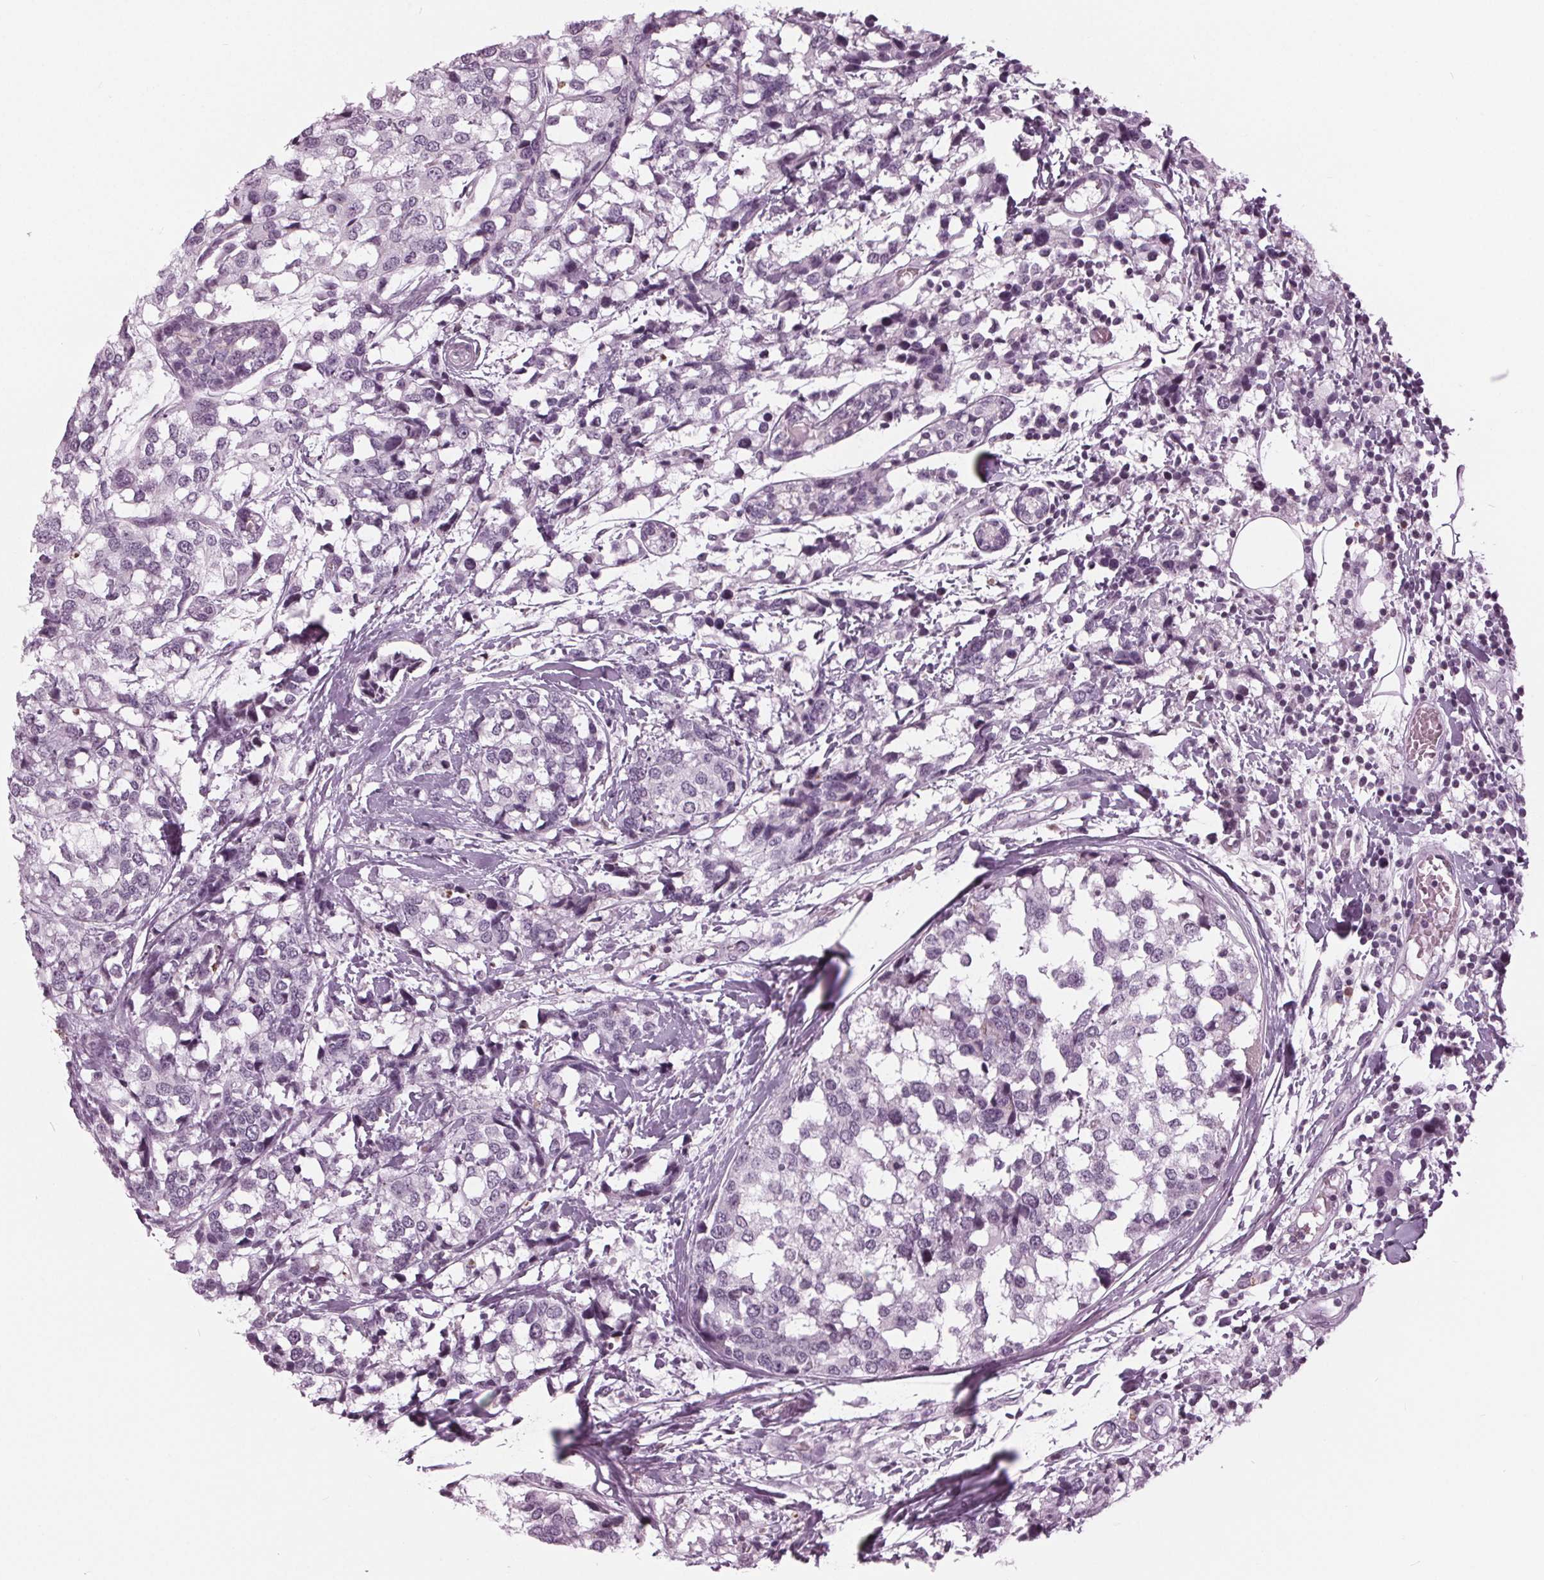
{"staining": {"intensity": "negative", "quantity": "none", "location": "none"}, "tissue": "breast cancer", "cell_type": "Tumor cells", "image_type": "cancer", "snomed": [{"axis": "morphology", "description": "Lobular carcinoma"}, {"axis": "topography", "description": "Breast"}], "caption": "IHC image of neoplastic tissue: breast cancer stained with DAB (3,3'-diaminobenzidine) shows no significant protein expression in tumor cells.", "gene": "SLC9A4", "patient": {"sex": "female", "age": 59}}